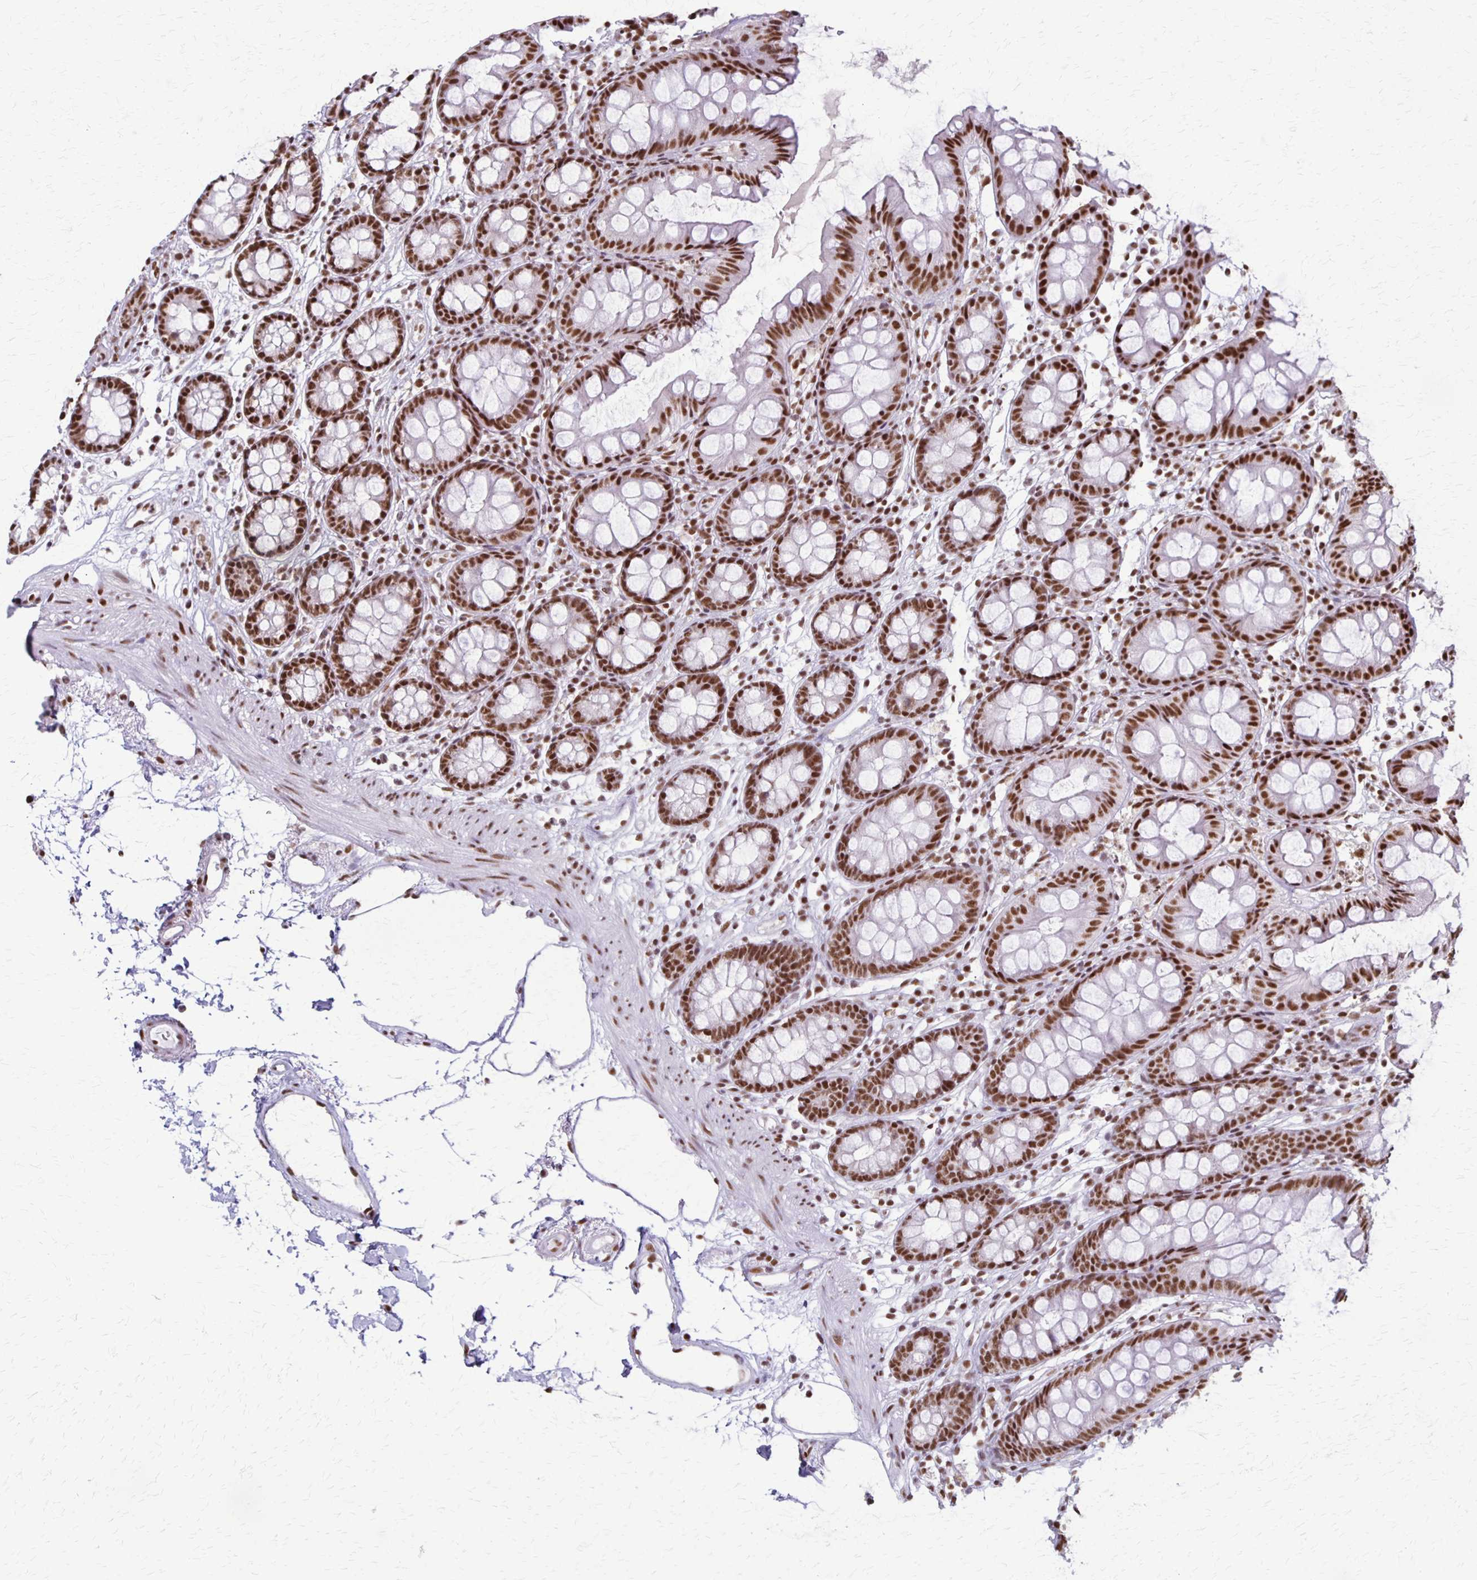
{"staining": {"intensity": "moderate", "quantity": ">75%", "location": "nuclear"}, "tissue": "colon", "cell_type": "Endothelial cells", "image_type": "normal", "snomed": [{"axis": "morphology", "description": "Normal tissue, NOS"}, {"axis": "topography", "description": "Colon"}], "caption": "The photomicrograph demonstrates a brown stain indicating the presence of a protein in the nuclear of endothelial cells in colon.", "gene": "XRCC6", "patient": {"sex": "female", "age": 84}}